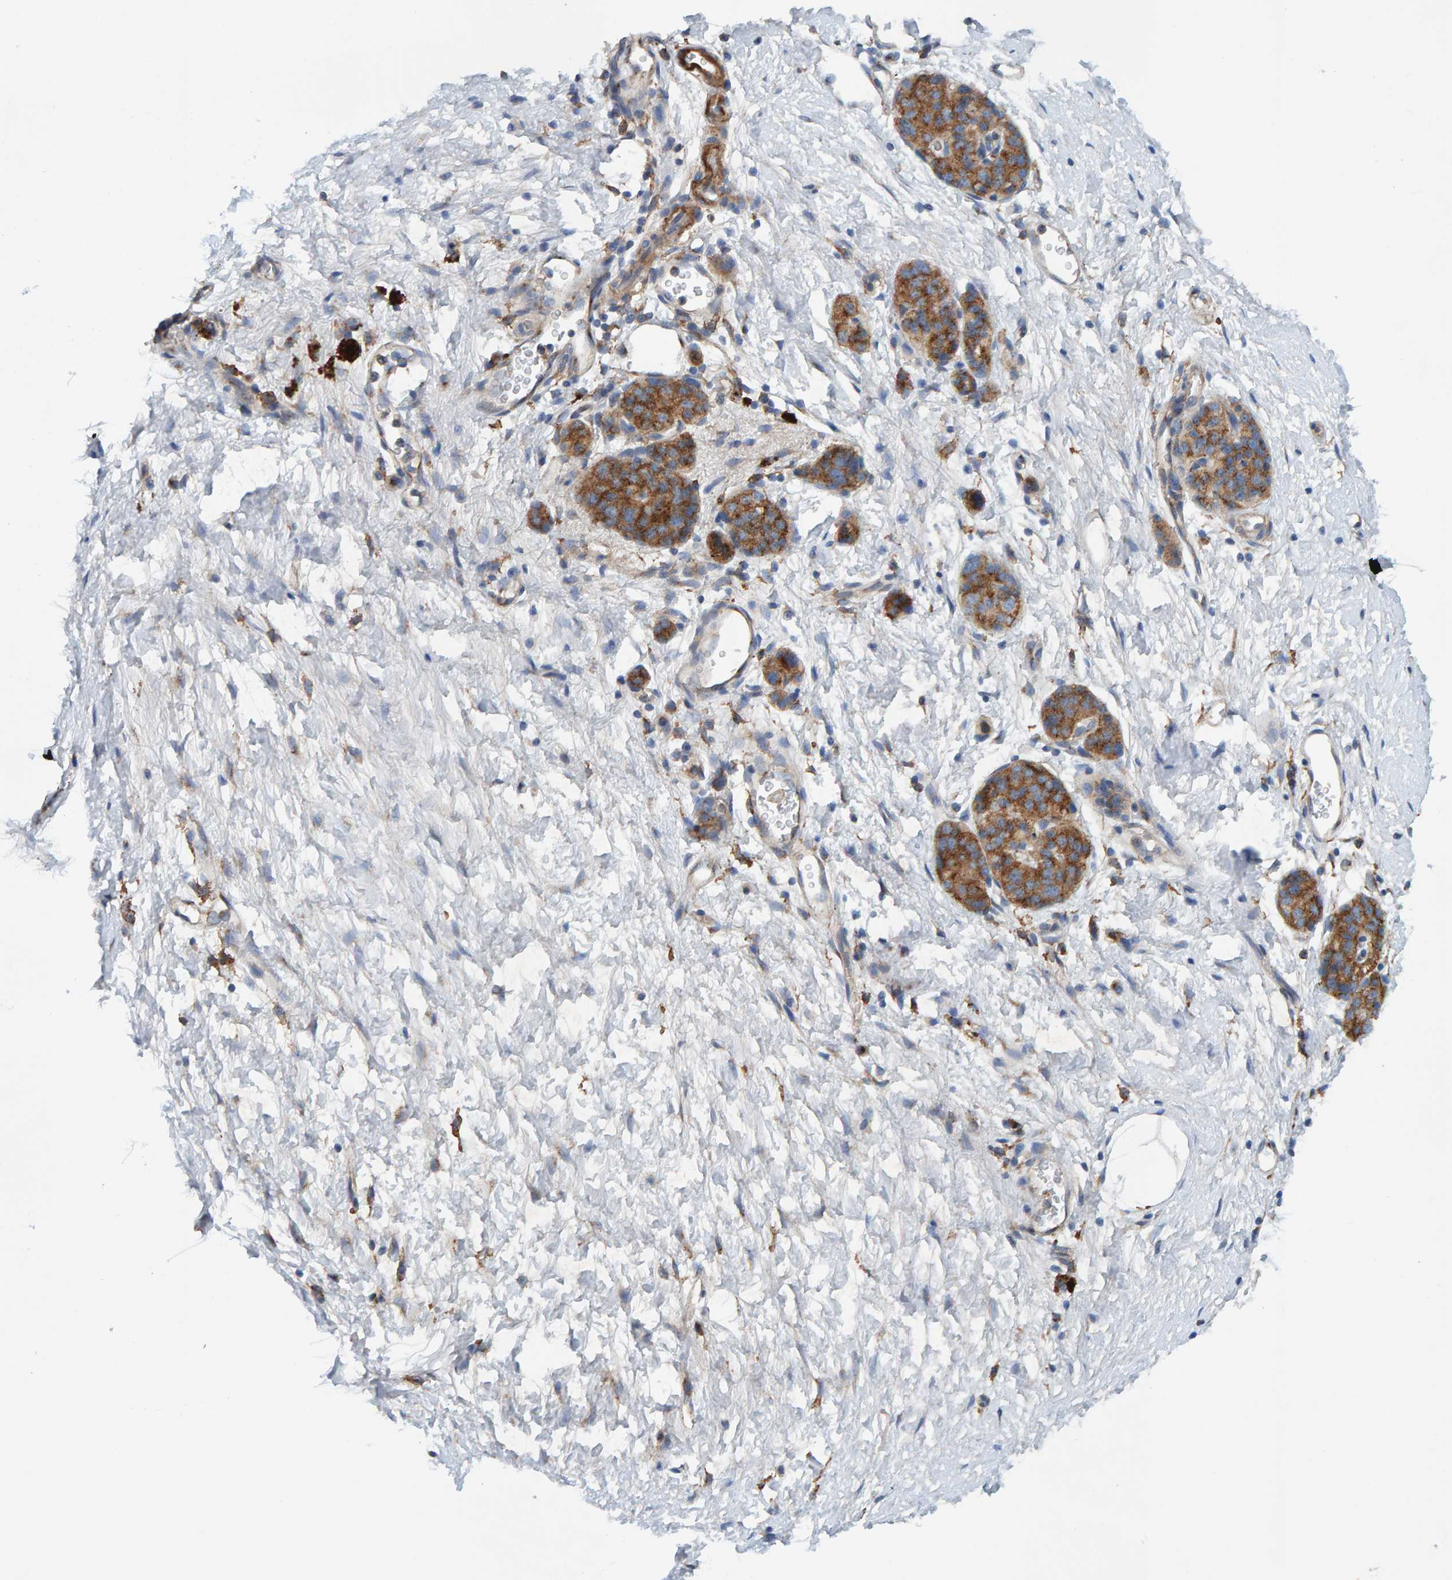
{"staining": {"intensity": "moderate", "quantity": ">75%", "location": "cytoplasmic/membranous"}, "tissue": "pancreatic cancer", "cell_type": "Tumor cells", "image_type": "cancer", "snomed": [{"axis": "morphology", "description": "Adenocarcinoma, NOS"}, {"axis": "topography", "description": "Pancreas"}], "caption": "About >75% of tumor cells in human pancreatic cancer (adenocarcinoma) show moderate cytoplasmic/membranous protein positivity as visualized by brown immunohistochemical staining.", "gene": "MKLN1", "patient": {"sex": "male", "age": 50}}